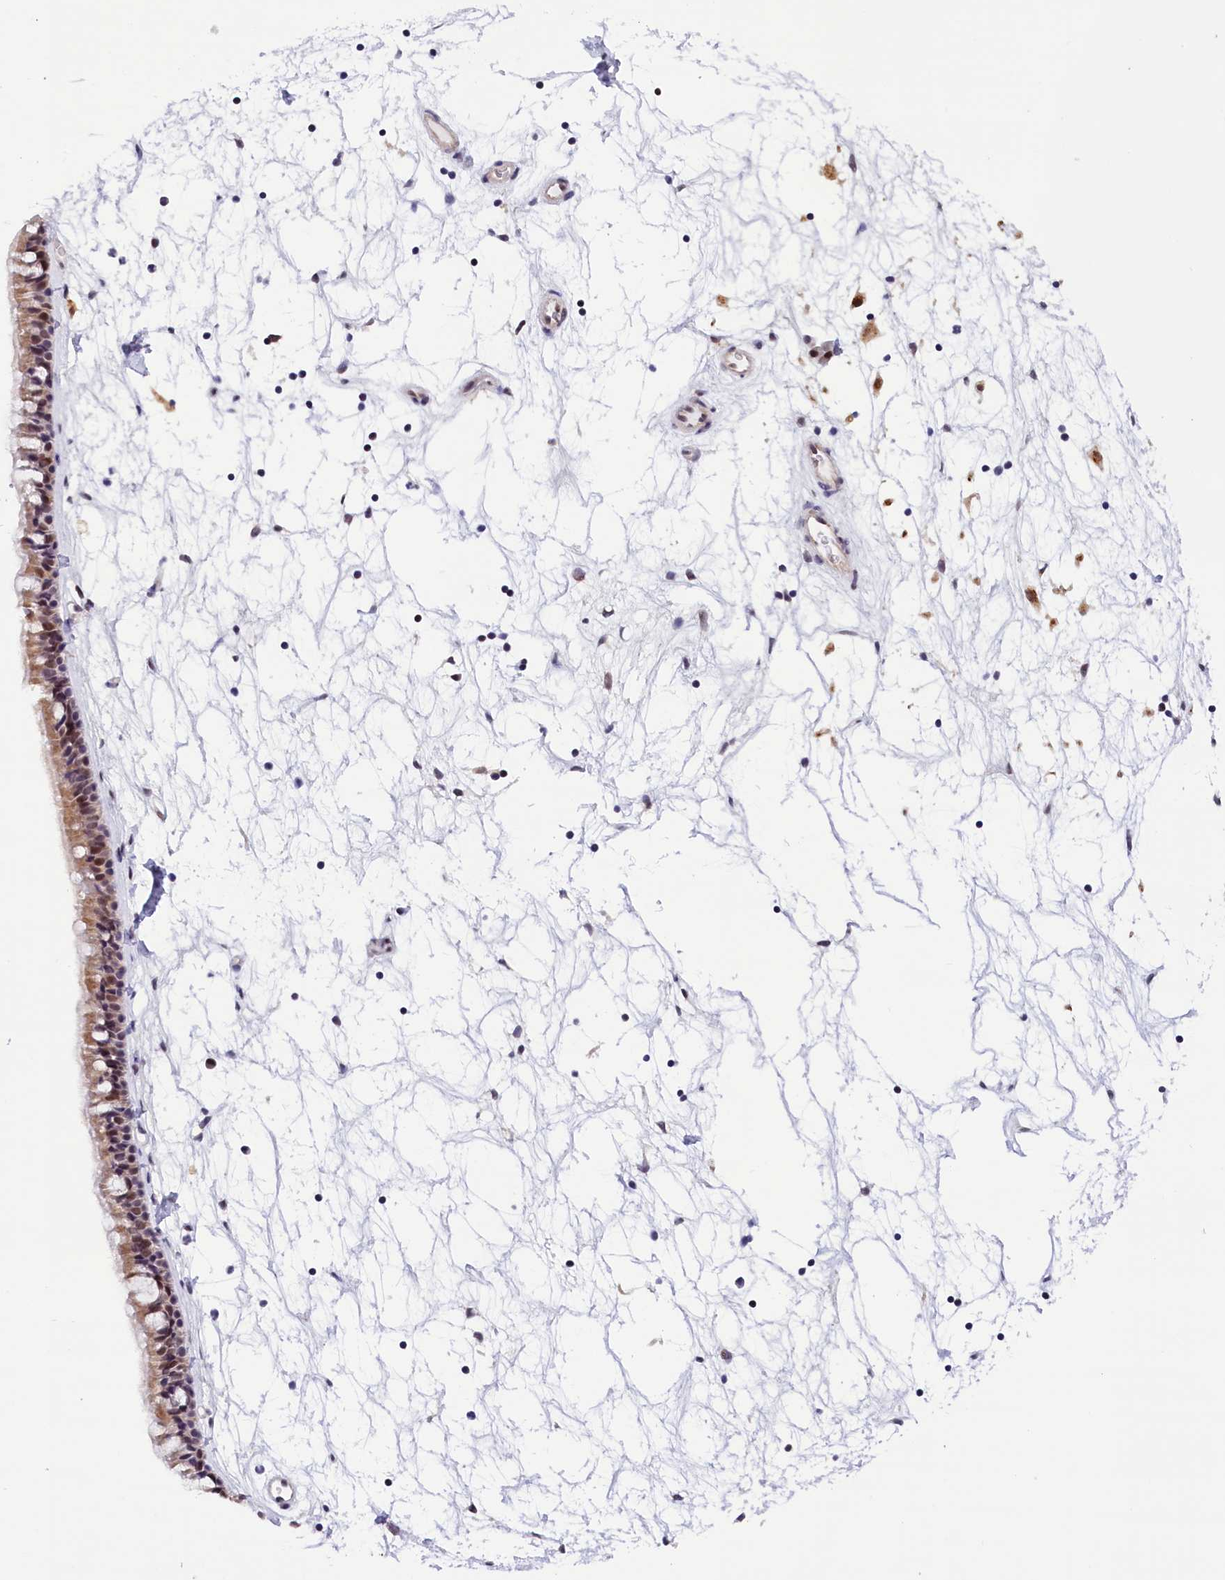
{"staining": {"intensity": "moderate", "quantity": ">75%", "location": "cytoplasmic/membranous,nuclear"}, "tissue": "nasopharynx", "cell_type": "Respiratory epithelial cells", "image_type": "normal", "snomed": [{"axis": "morphology", "description": "Normal tissue, NOS"}, {"axis": "topography", "description": "Nasopharynx"}], "caption": "Immunohistochemical staining of benign human nasopharynx exhibits >75% levels of moderate cytoplasmic/membranous,nuclear protein staining in about >75% of respiratory epithelial cells.", "gene": "CDYL2", "patient": {"sex": "male", "age": 64}}